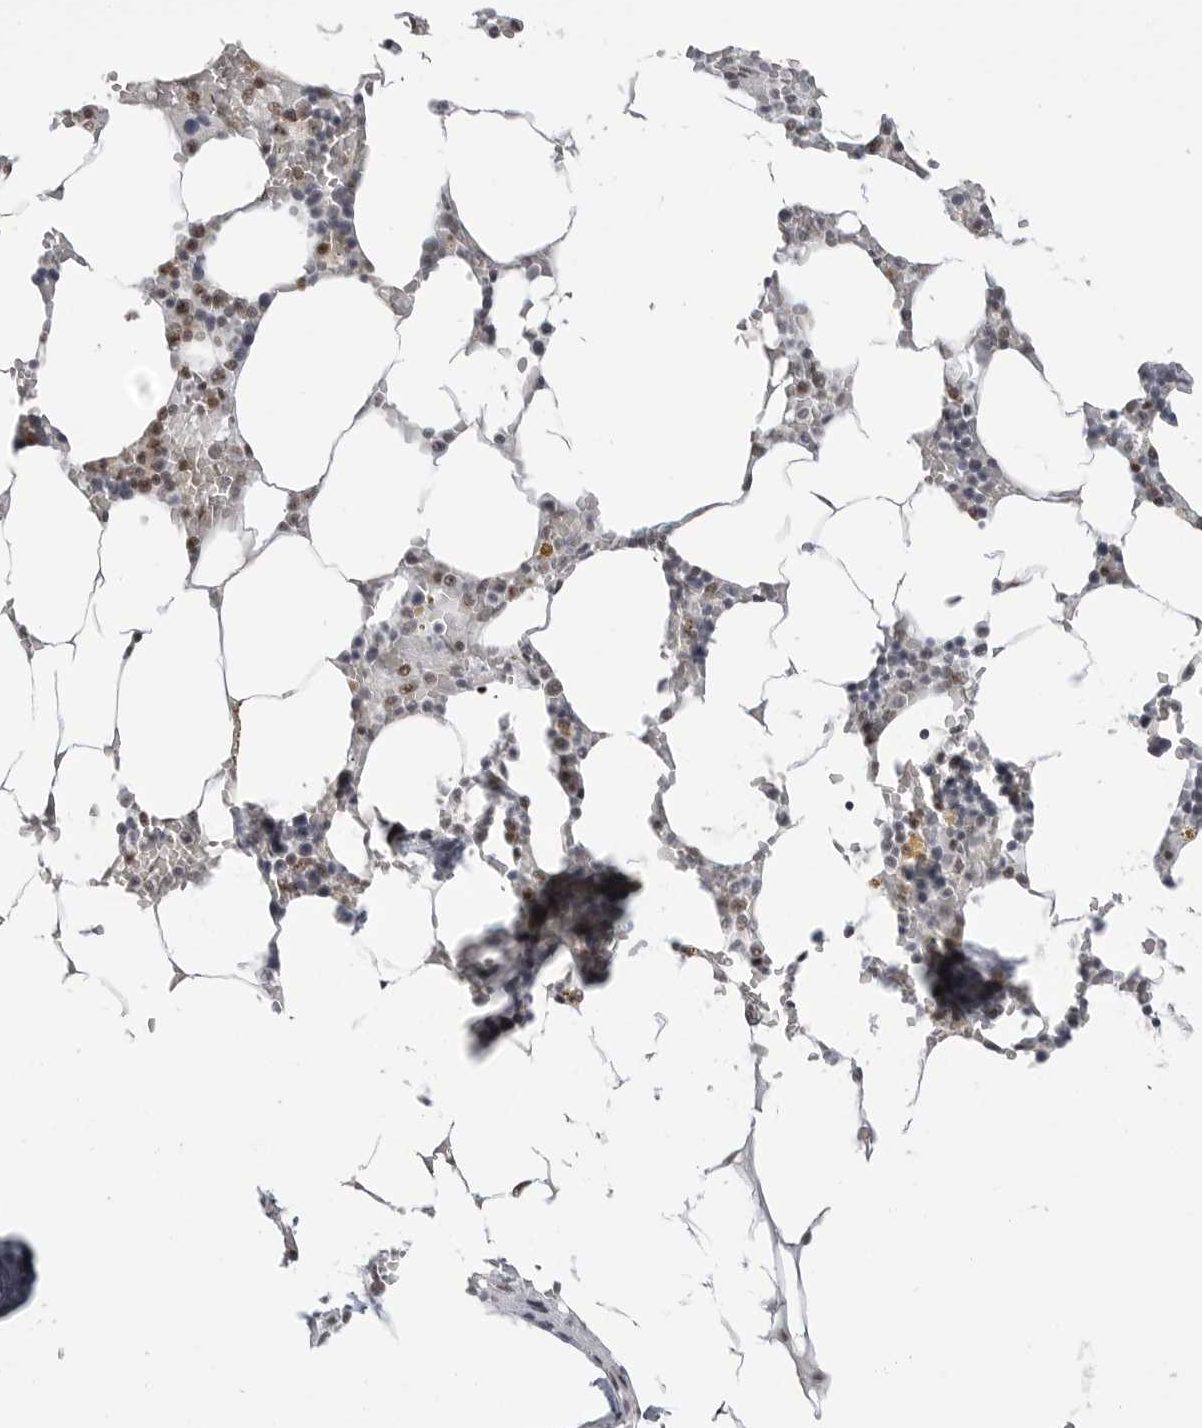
{"staining": {"intensity": "moderate", "quantity": "<25%", "location": "nuclear"}, "tissue": "bone marrow", "cell_type": "Hematopoietic cells", "image_type": "normal", "snomed": [{"axis": "morphology", "description": "Normal tissue, NOS"}, {"axis": "topography", "description": "Bone marrow"}], "caption": "Benign bone marrow was stained to show a protein in brown. There is low levels of moderate nuclear expression in approximately <25% of hematopoietic cells. (Stains: DAB in brown, nuclei in blue, Microscopy: brightfield microscopy at high magnification).", "gene": "WRAP53", "patient": {"sex": "male", "age": 70}}